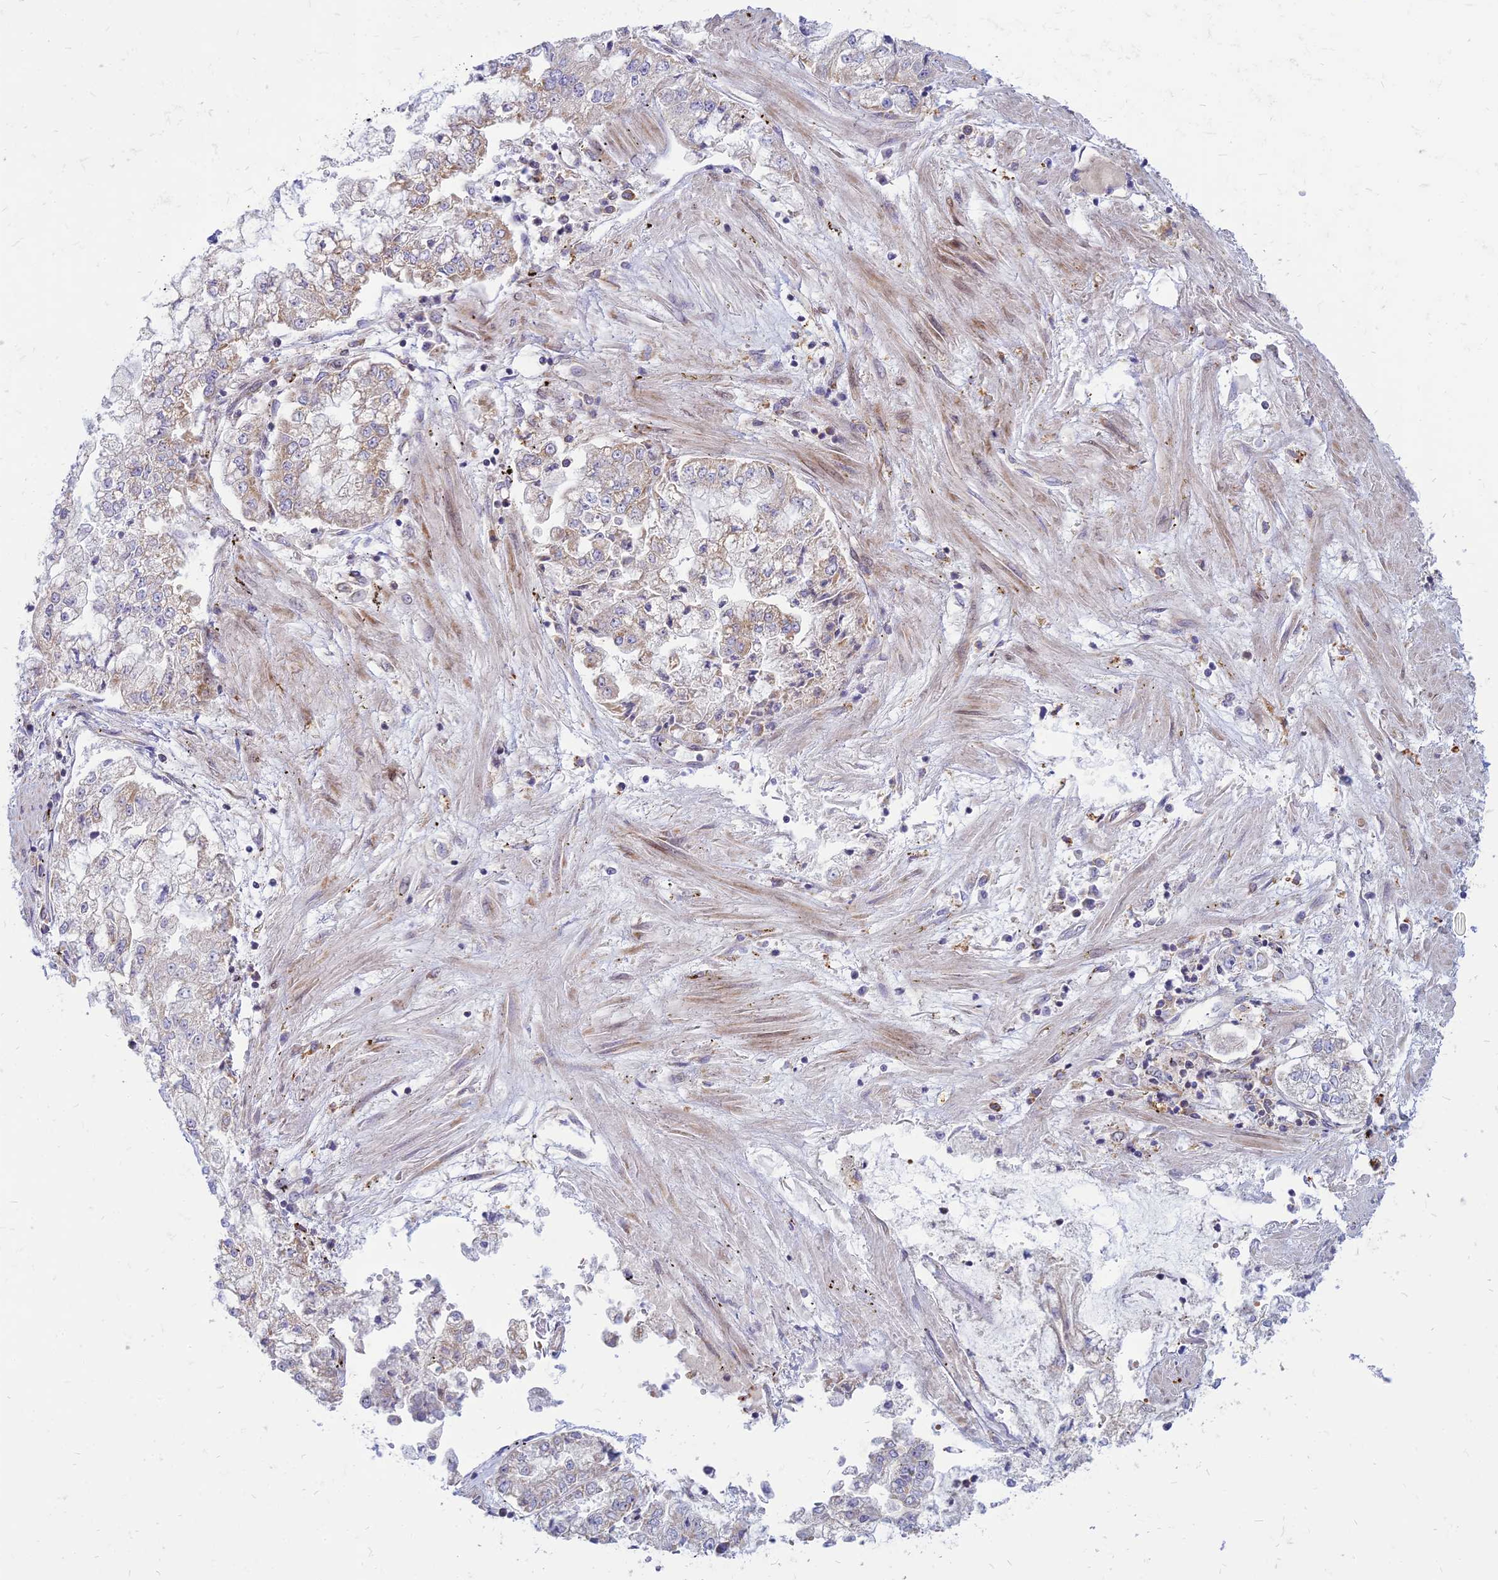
{"staining": {"intensity": "weak", "quantity": "<25%", "location": "cytoplasmic/membranous"}, "tissue": "stomach cancer", "cell_type": "Tumor cells", "image_type": "cancer", "snomed": [{"axis": "morphology", "description": "Adenocarcinoma, NOS"}, {"axis": "topography", "description": "Stomach"}], "caption": "DAB (3,3'-diaminobenzidine) immunohistochemical staining of stomach cancer shows no significant staining in tumor cells. (DAB (3,3'-diaminobenzidine) immunohistochemistry visualized using brightfield microscopy, high magnification).", "gene": "PHKA2", "patient": {"sex": "male", "age": 76}}